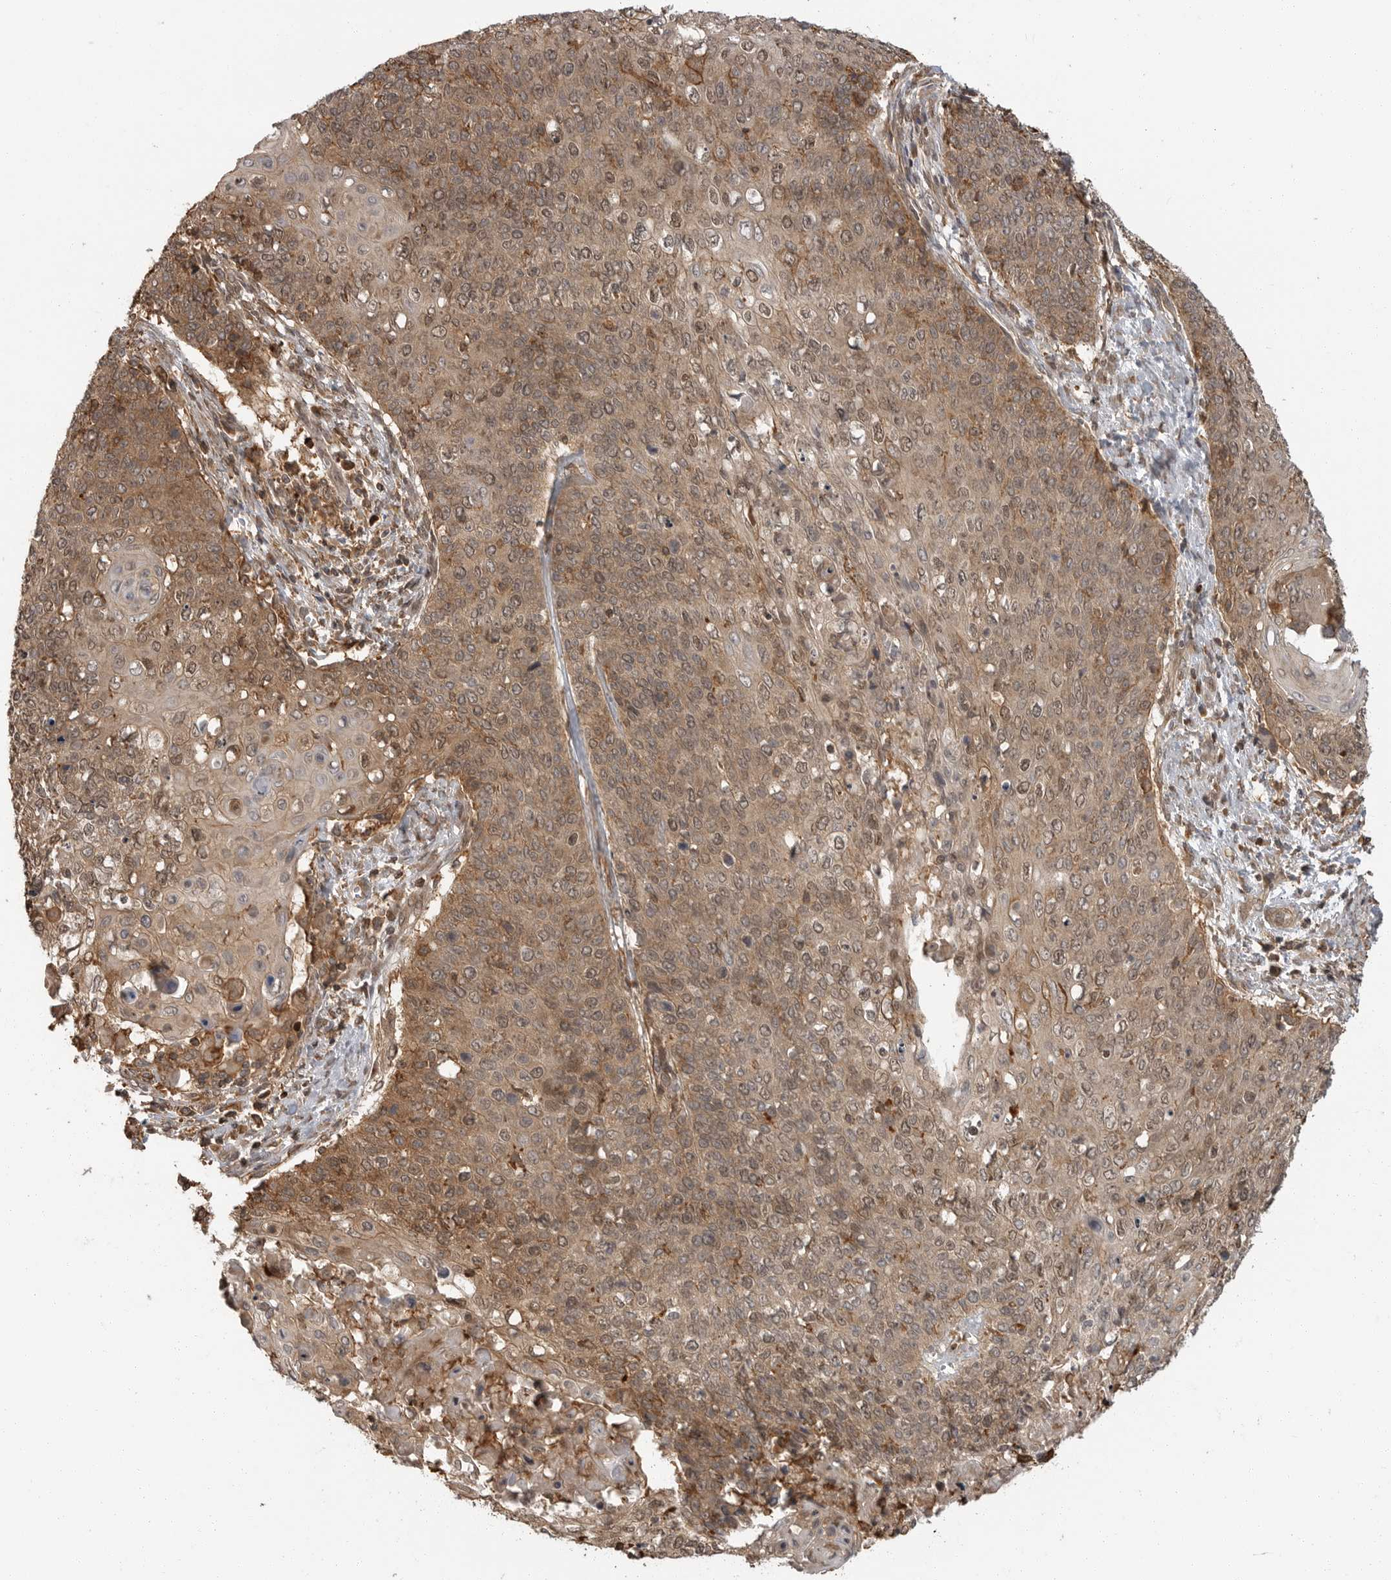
{"staining": {"intensity": "moderate", "quantity": ">75%", "location": "cytoplasmic/membranous,nuclear"}, "tissue": "cervical cancer", "cell_type": "Tumor cells", "image_type": "cancer", "snomed": [{"axis": "morphology", "description": "Squamous cell carcinoma, NOS"}, {"axis": "topography", "description": "Cervix"}], "caption": "Brown immunohistochemical staining in cervical cancer demonstrates moderate cytoplasmic/membranous and nuclear staining in about >75% of tumor cells.", "gene": "ERN1", "patient": {"sex": "female", "age": 39}}